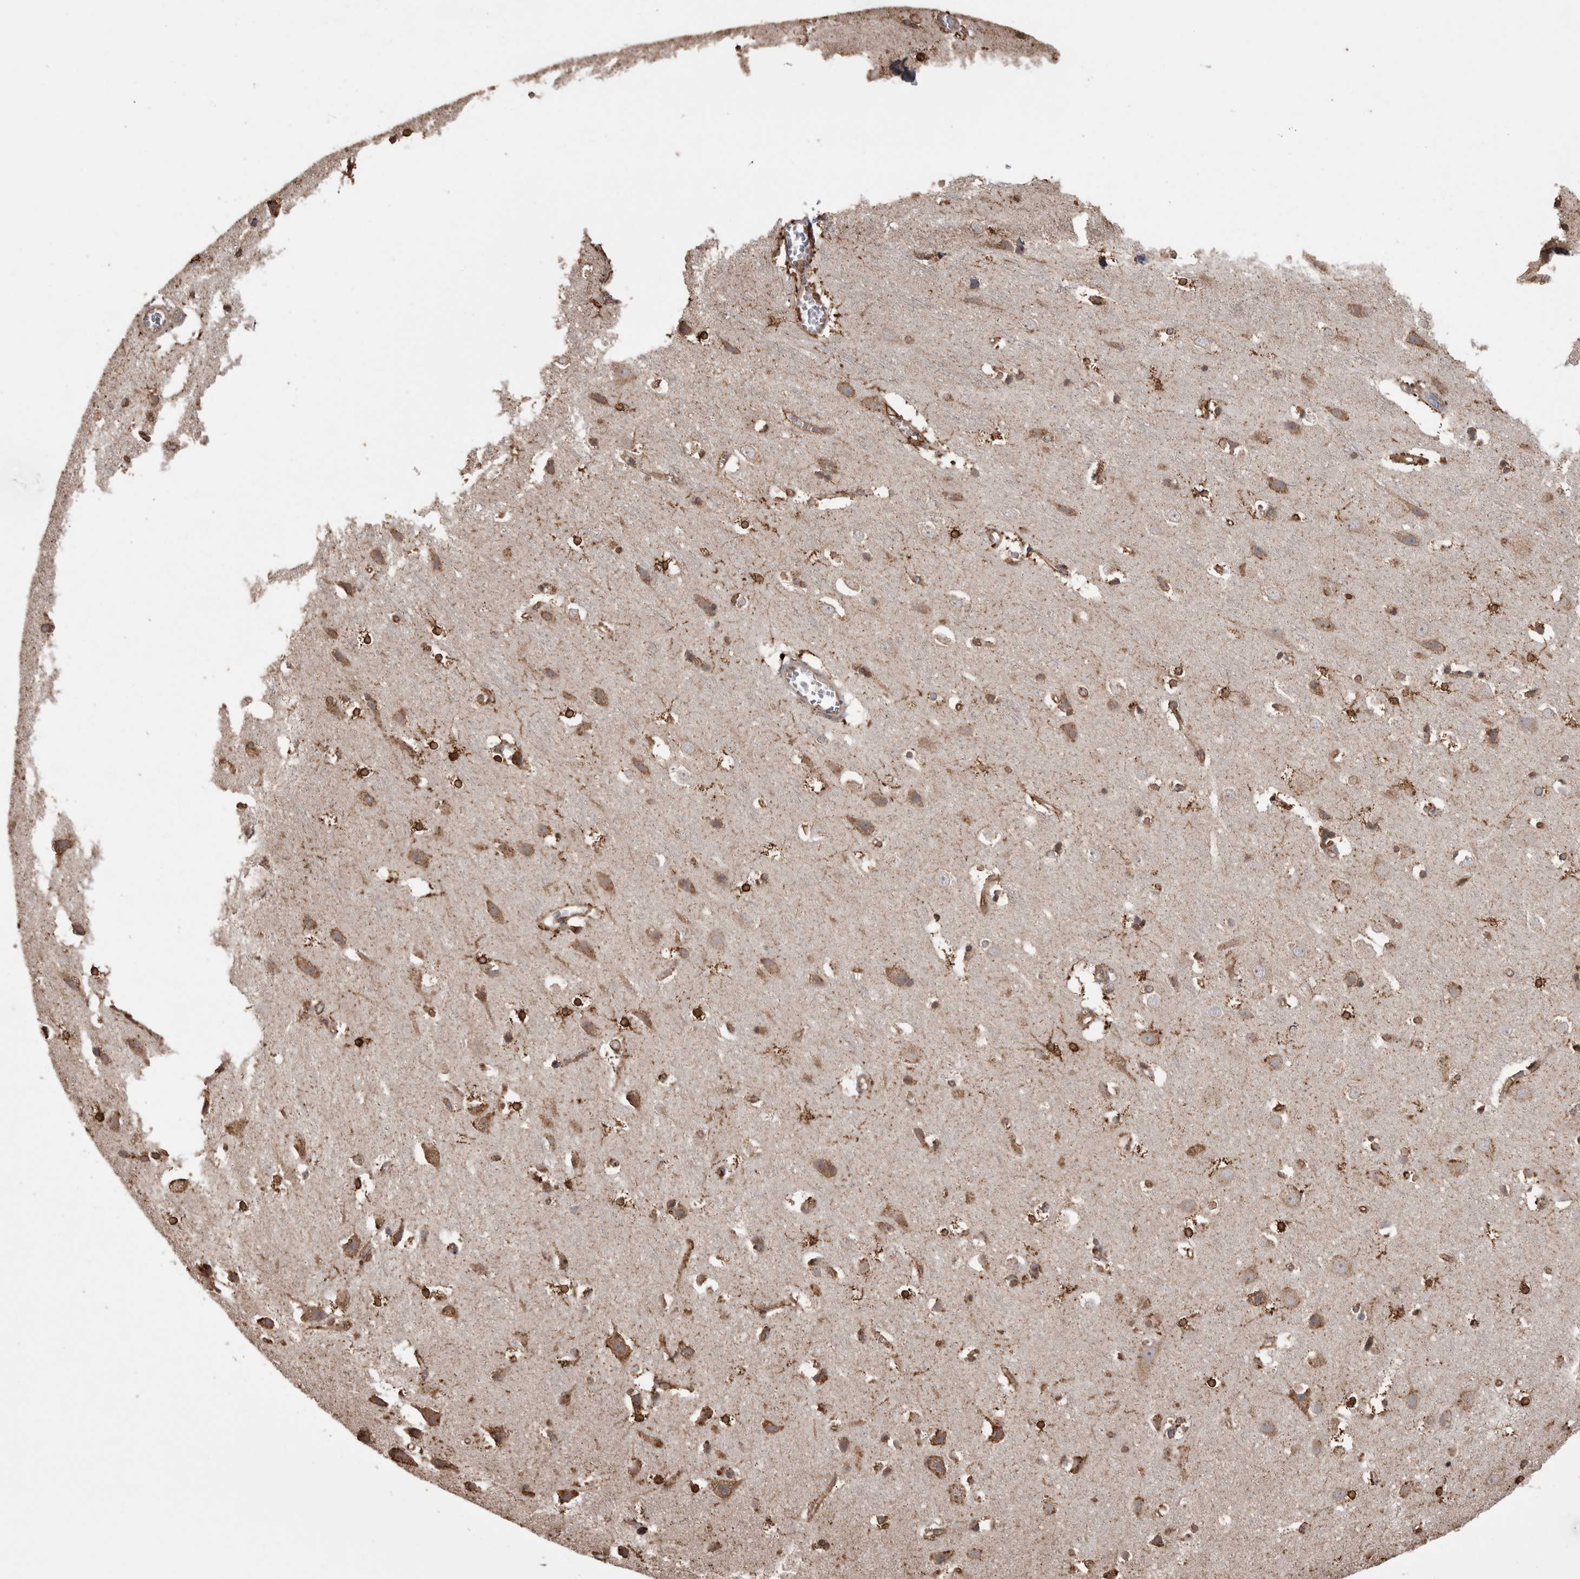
{"staining": {"intensity": "moderate", "quantity": ">75%", "location": "cytoplasmic/membranous"}, "tissue": "cerebral cortex", "cell_type": "Endothelial cells", "image_type": "normal", "snomed": [{"axis": "morphology", "description": "Normal tissue, NOS"}, {"axis": "topography", "description": "Cerebral cortex"}], "caption": "This micrograph shows immunohistochemistry (IHC) staining of benign cerebral cortex, with medium moderate cytoplasmic/membranous positivity in approximately >75% of endothelial cells.", "gene": "PON2", "patient": {"sex": "male", "age": 54}}